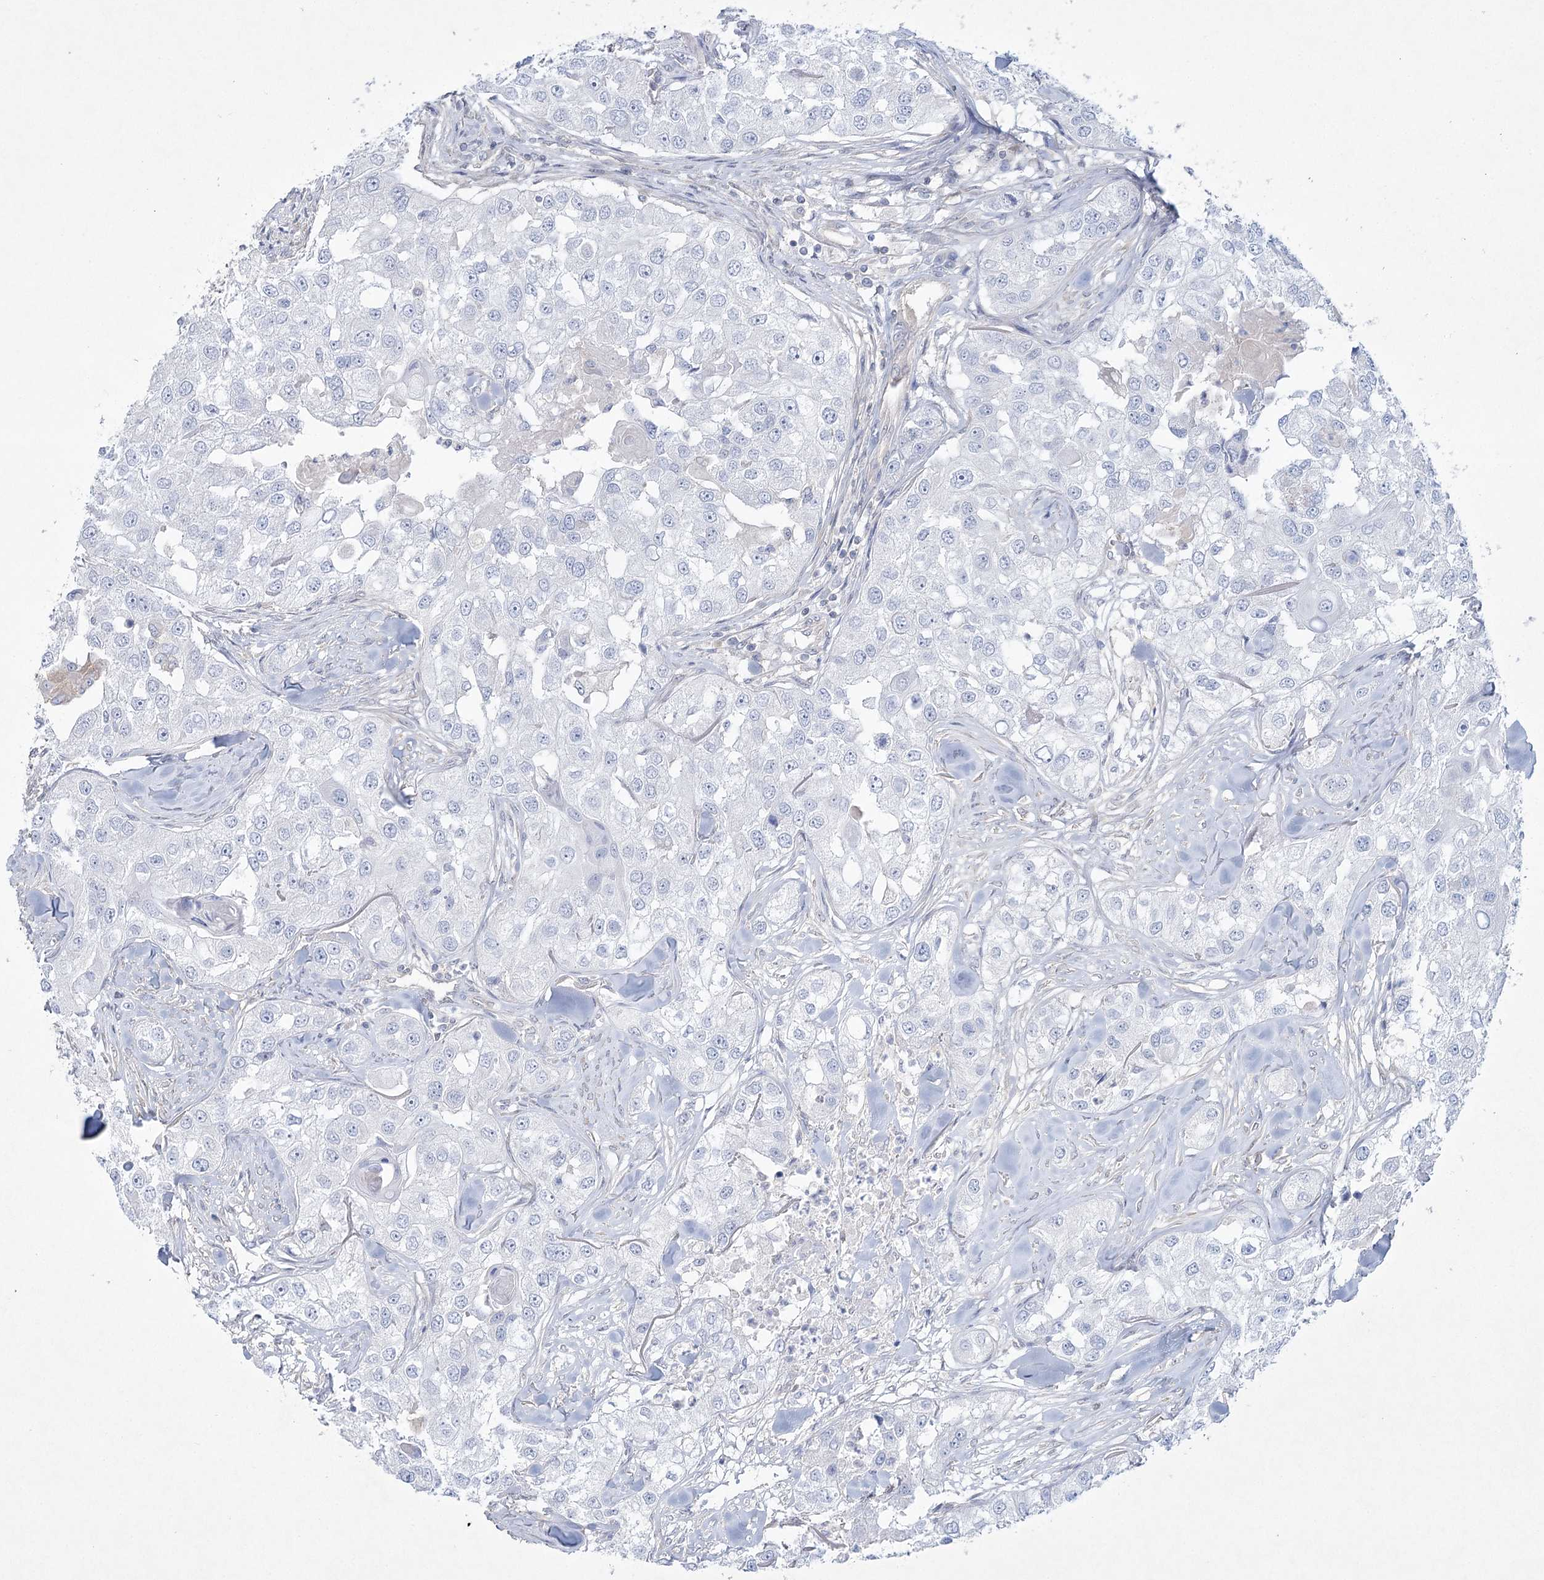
{"staining": {"intensity": "negative", "quantity": "none", "location": "none"}, "tissue": "head and neck cancer", "cell_type": "Tumor cells", "image_type": "cancer", "snomed": [{"axis": "morphology", "description": "Normal tissue, NOS"}, {"axis": "morphology", "description": "Squamous cell carcinoma, NOS"}, {"axis": "topography", "description": "Skeletal muscle"}, {"axis": "topography", "description": "Head-Neck"}], "caption": "This is a image of IHC staining of head and neck cancer (squamous cell carcinoma), which shows no expression in tumor cells.", "gene": "AAMDC", "patient": {"sex": "male", "age": 51}}